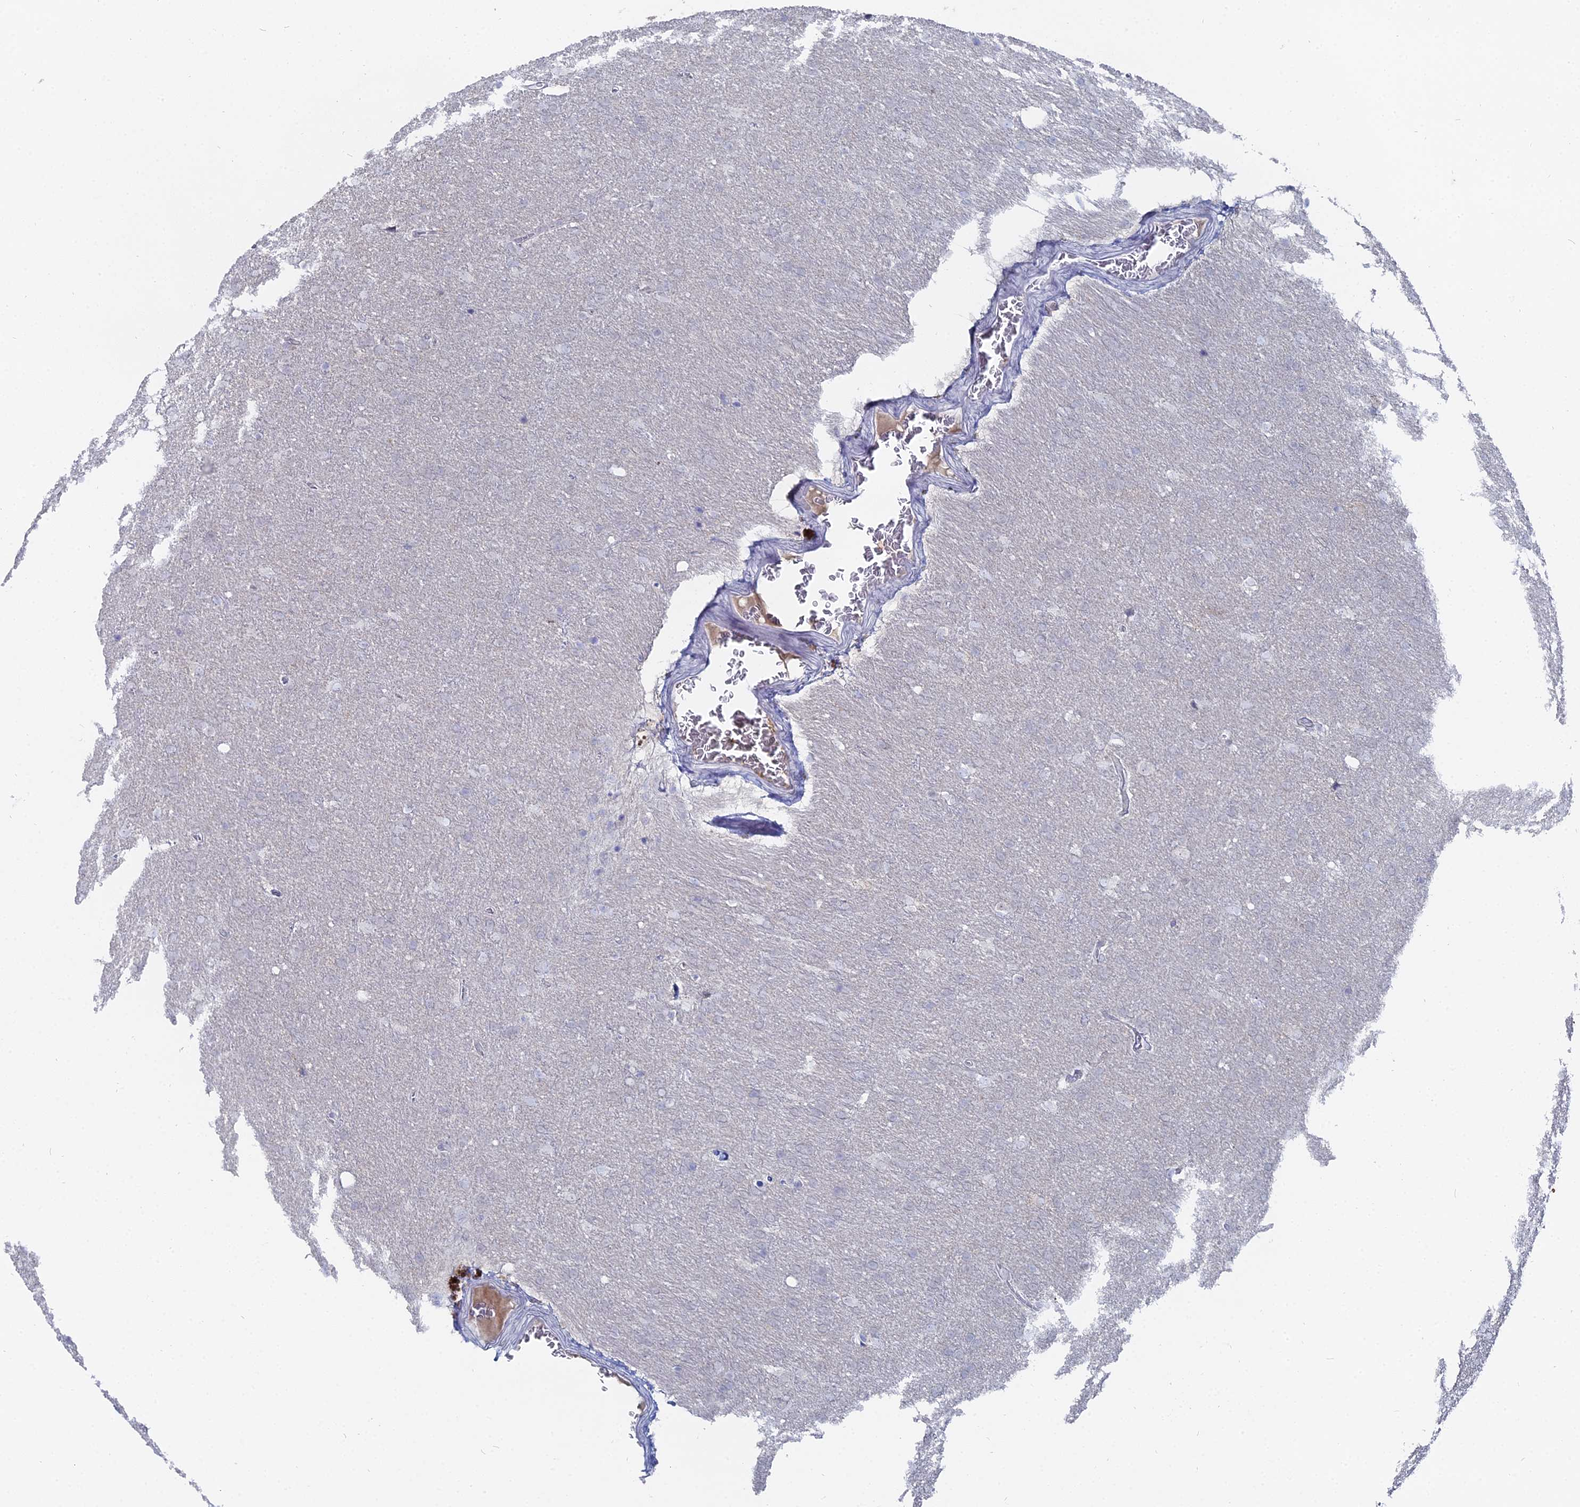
{"staining": {"intensity": "negative", "quantity": "none", "location": "none"}, "tissue": "glioma", "cell_type": "Tumor cells", "image_type": "cancer", "snomed": [{"axis": "morphology", "description": "Glioma, malignant, Low grade"}, {"axis": "topography", "description": "Brain"}], "caption": "An IHC histopathology image of malignant glioma (low-grade) is shown. There is no staining in tumor cells of malignant glioma (low-grade).", "gene": "THAP4", "patient": {"sex": "female", "age": 32}}